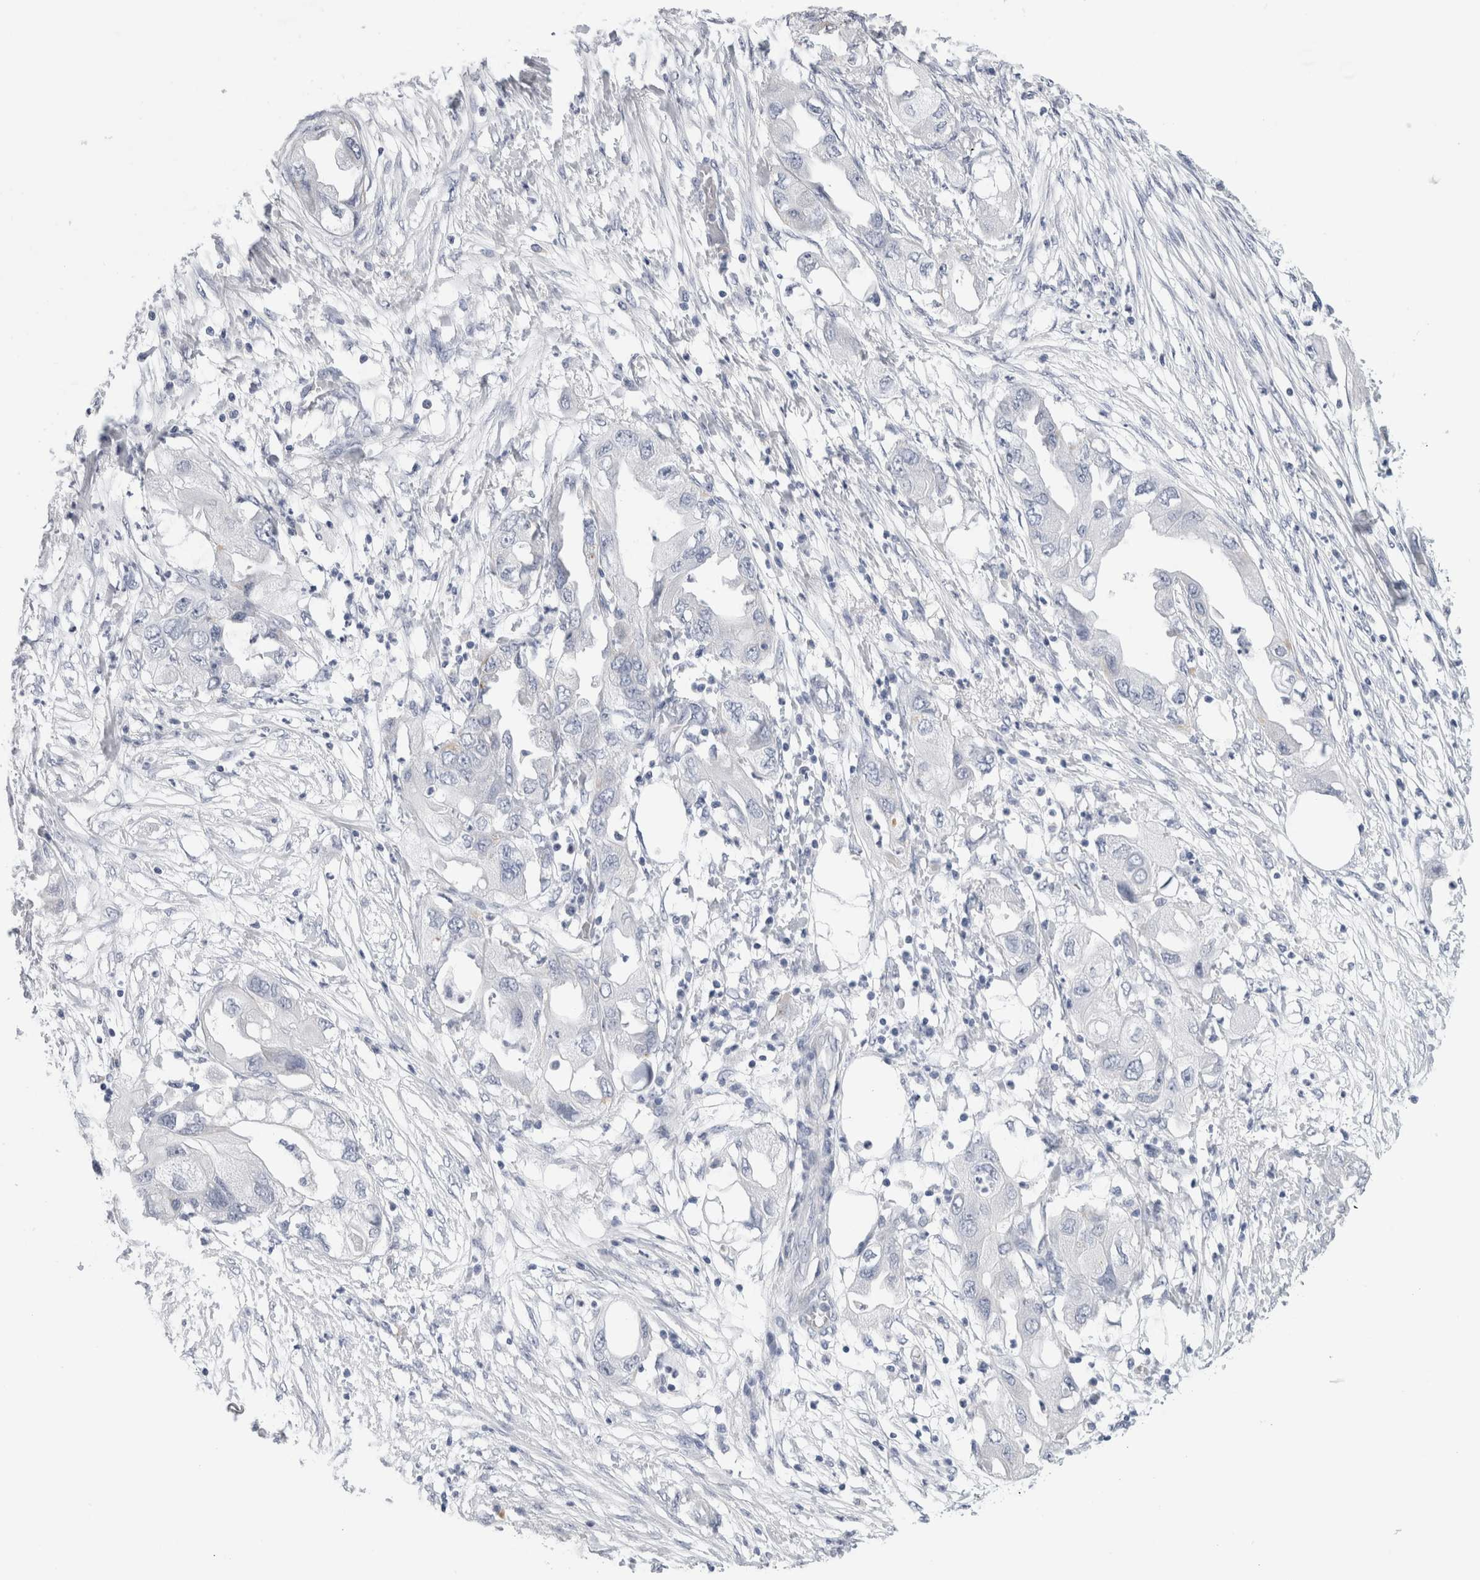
{"staining": {"intensity": "negative", "quantity": "none", "location": "none"}, "tissue": "endometrial cancer", "cell_type": "Tumor cells", "image_type": "cancer", "snomed": [{"axis": "morphology", "description": "Adenocarcinoma, NOS"}, {"axis": "morphology", "description": "Adenocarcinoma, metastatic, NOS"}, {"axis": "topography", "description": "Adipose tissue"}, {"axis": "topography", "description": "Endometrium"}], "caption": "Immunohistochemistry of human endometrial adenocarcinoma demonstrates no staining in tumor cells. (DAB IHC visualized using brightfield microscopy, high magnification).", "gene": "ANKMY1", "patient": {"sex": "female", "age": 67}}